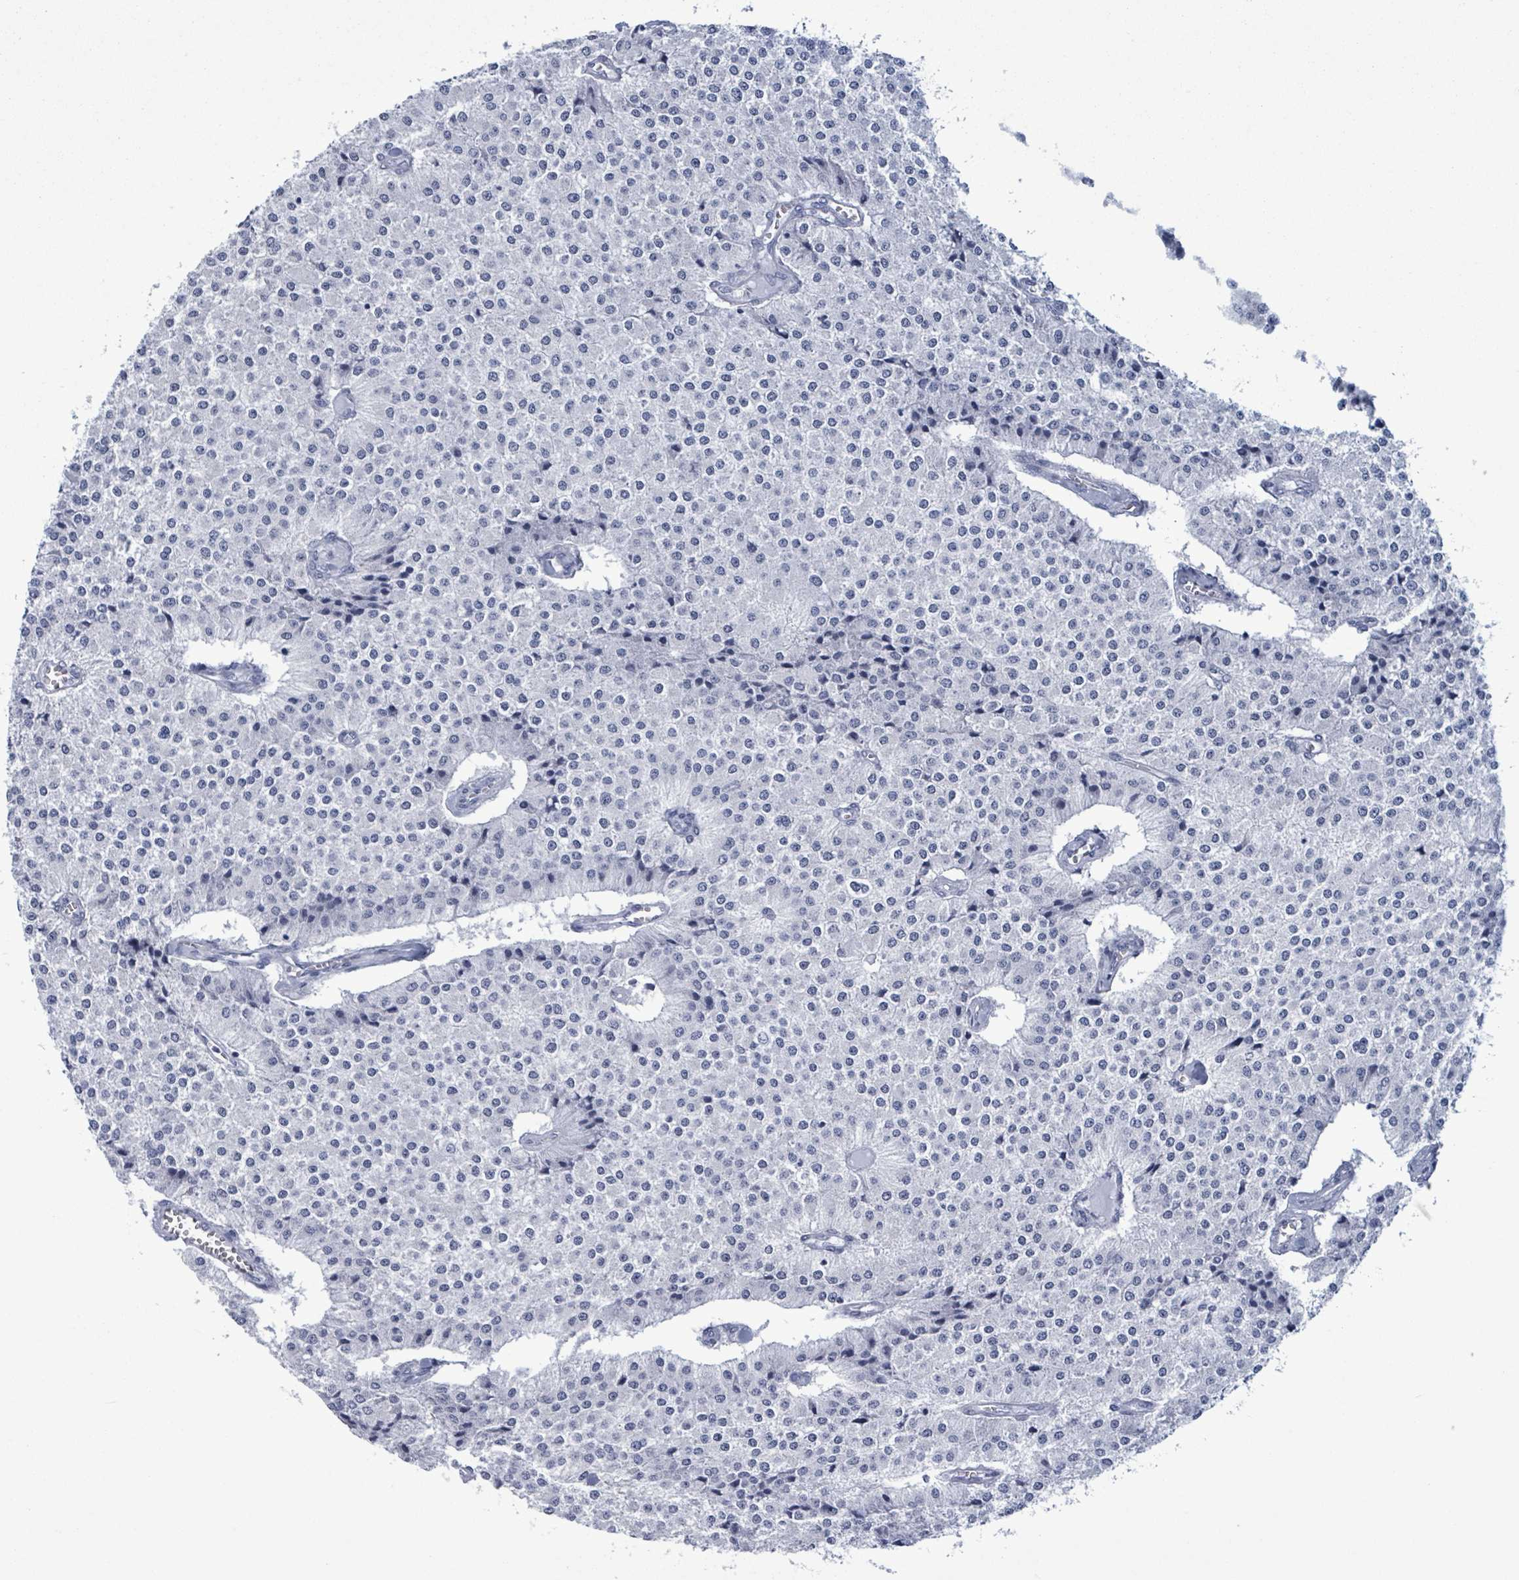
{"staining": {"intensity": "negative", "quantity": "none", "location": "none"}, "tissue": "carcinoid", "cell_type": "Tumor cells", "image_type": "cancer", "snomed": [{"axis": "morphology", "description": "Carcinoid, malignant, NOS"}, {"axis": "topography", "description": "Colon"}], "caption": "Human malignant carcinoid stained for a protein using IHC demonstrates no staining in tumor cells.", "gene": "NKX2-1", "patient": {"sex": "female", "age": 52}}